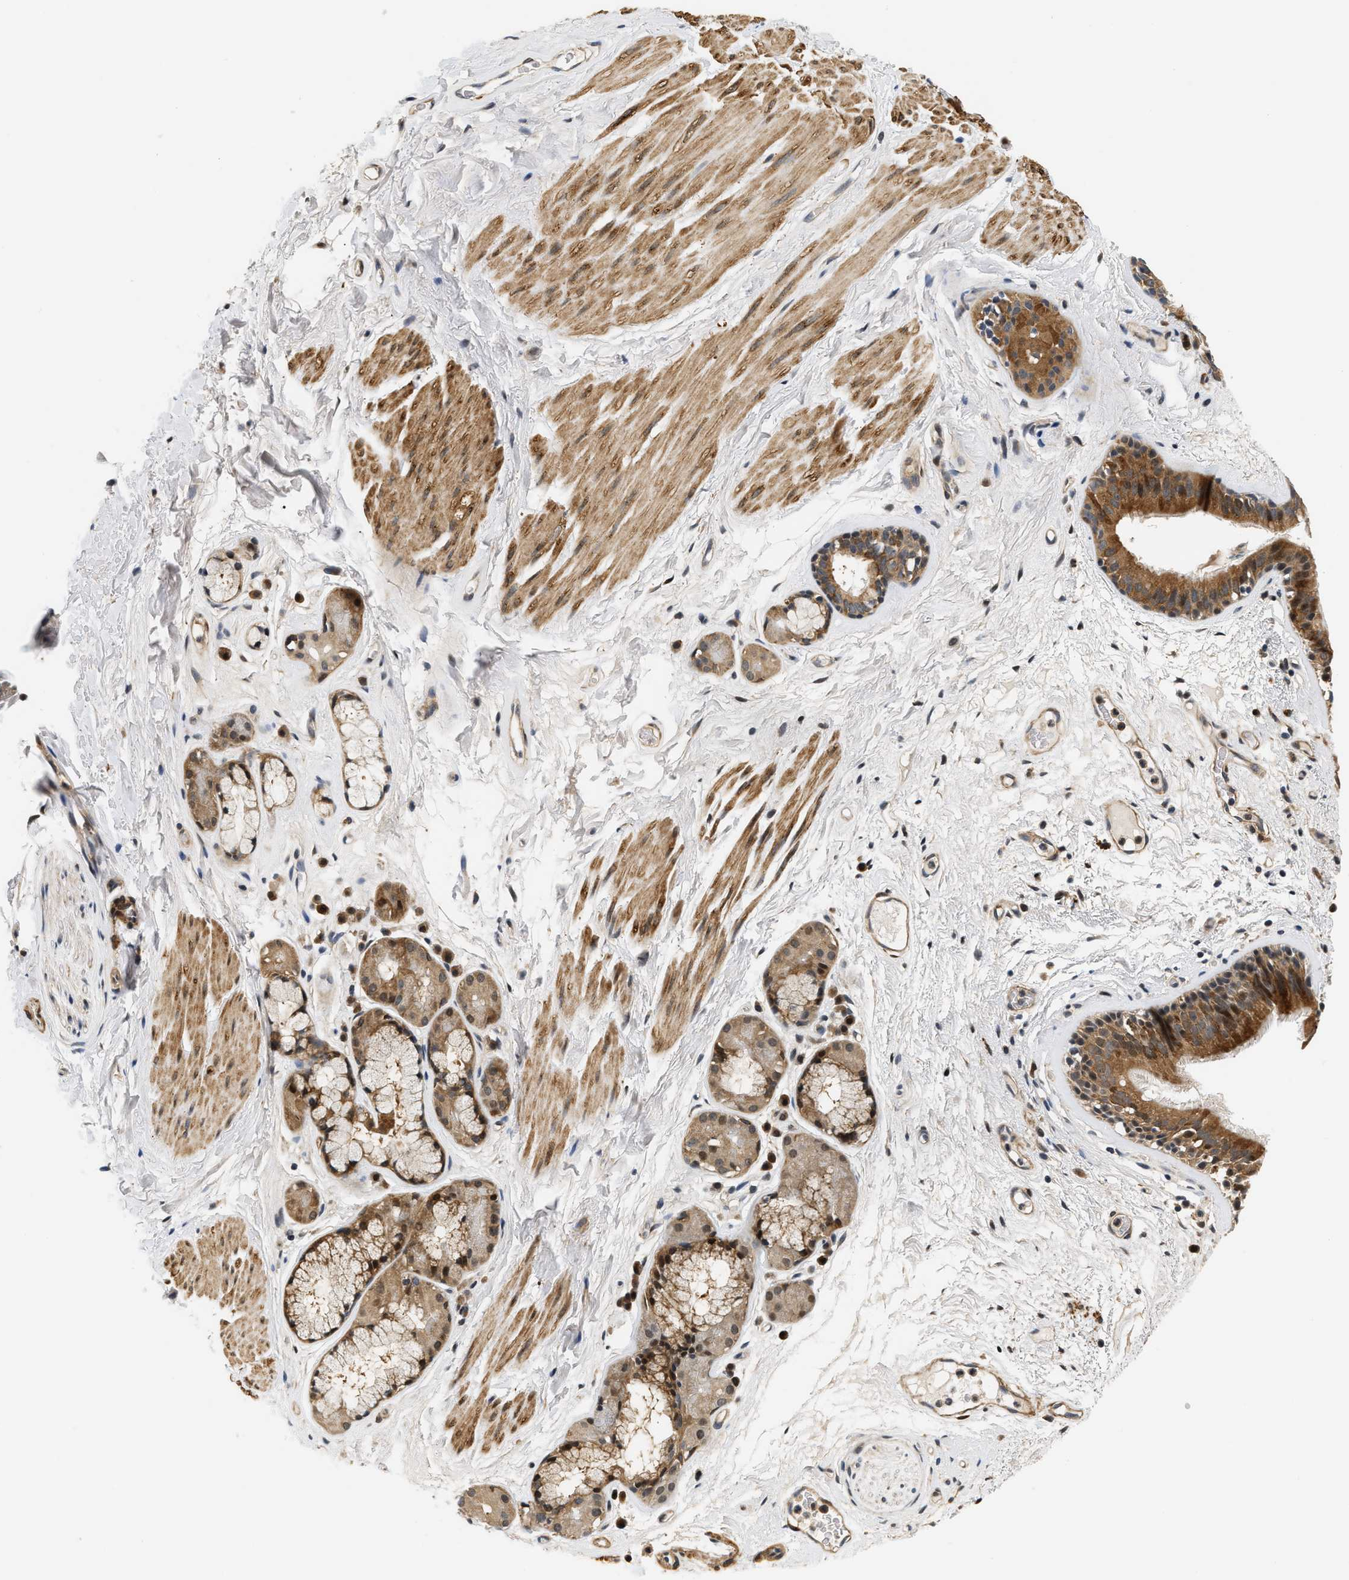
{"staining": {"intensity": "moderate", "quantity": ">75%", "location": "cytoplasmic/membranous"}, "tissue": "bronchus", "cell_type": "Respiratory epithelial cells", "image_type": "normal", "snomed": [{"axis": "morphology", "description": "Normal tissue, NOS"}, {"axis": "topography", "description": "Cartilage tissue"}], "caption": "Benign bronchus demonstrates moderate cytoplasmic/membranous staining in approximately >75% of respiratory epithelial cells.", "gene": "LARP6", "patient": {"sex": "female", "age": 63}}